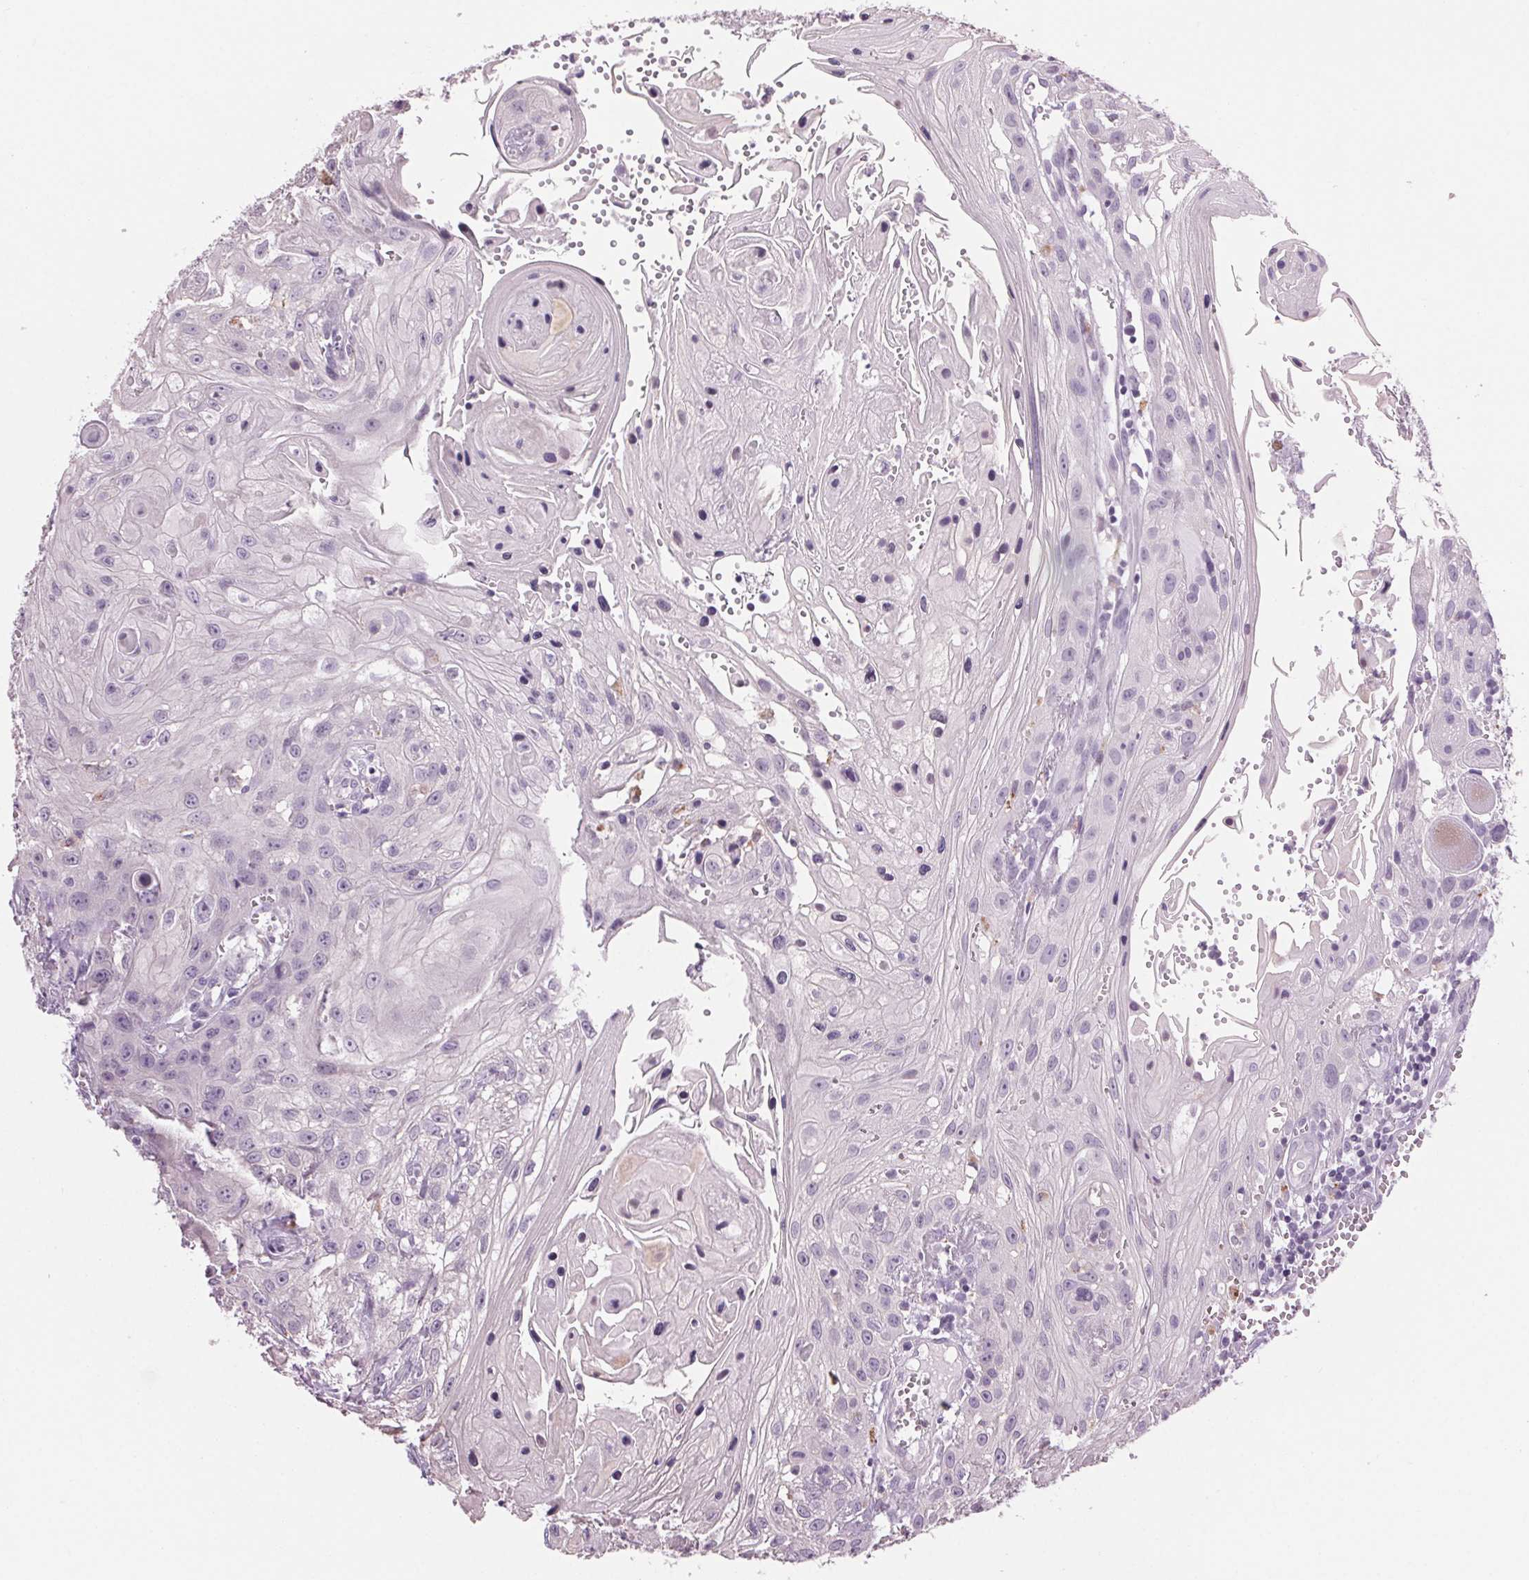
{"staining": {"intensity": "negative", "quantity": "none", "location": "none"}, "tissue": "head and neck cancer", "cell_type": "Tumor cells", "image_type": "cancer", "snomed": [{"axis": "morphology", "description": "Squamous cell carcinoma, NOS"}, {"axis": "topography", "description": "Oral tissue"}, {"axis": "topography", "description": "Head-Neck"}], "caption": "This is a histopathology image of IHC staining of head and neck cancer (squamous cell carcinoma), which shows no staining in tumor cells.", "gene": "MPO", "patient": {"sex": "male", "age": 58}}